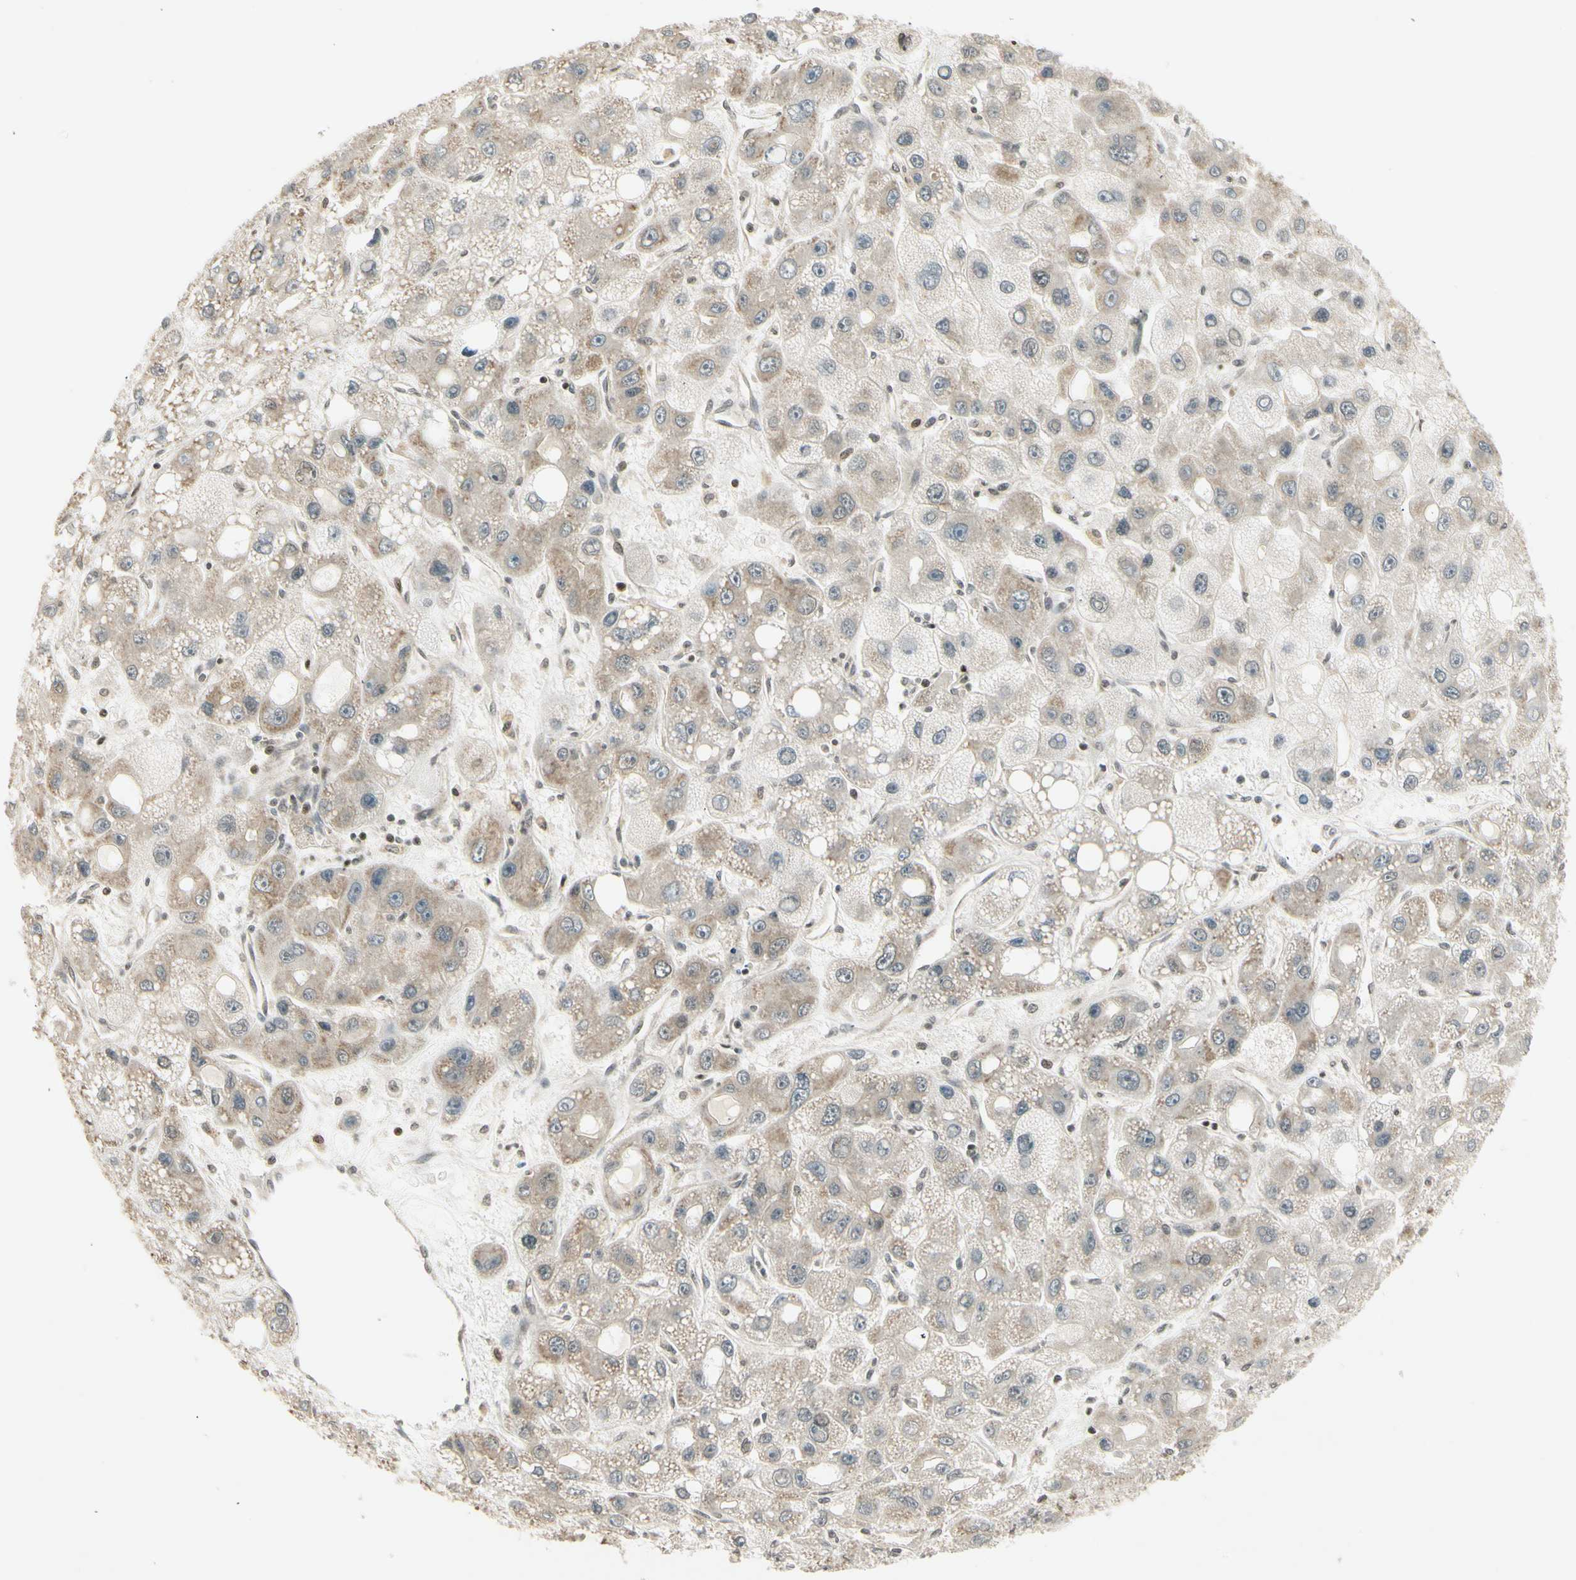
{"staining": {"intensity": "weak", "quantity": "25%-75%", "location": "cytoplasmic/membranous"}, "tissue": "liver cancer", "cell_type": "Tumor cells", "image_type": "cancer", "snomed": [{"axis": "morphology", "description": "Carcinoma, Hepatocellular, NOS"}, {"axis": "topography", "description": "Liver"}], "caption": "Immunohistochemistry of hepatocellular carcinoma (liver) shows low levels of weak cytoplasmic/membranous staining in about 25%-75% of tumor cells.", "gene": "SMN2", "patient": {"sex": "male", "age": 55}}